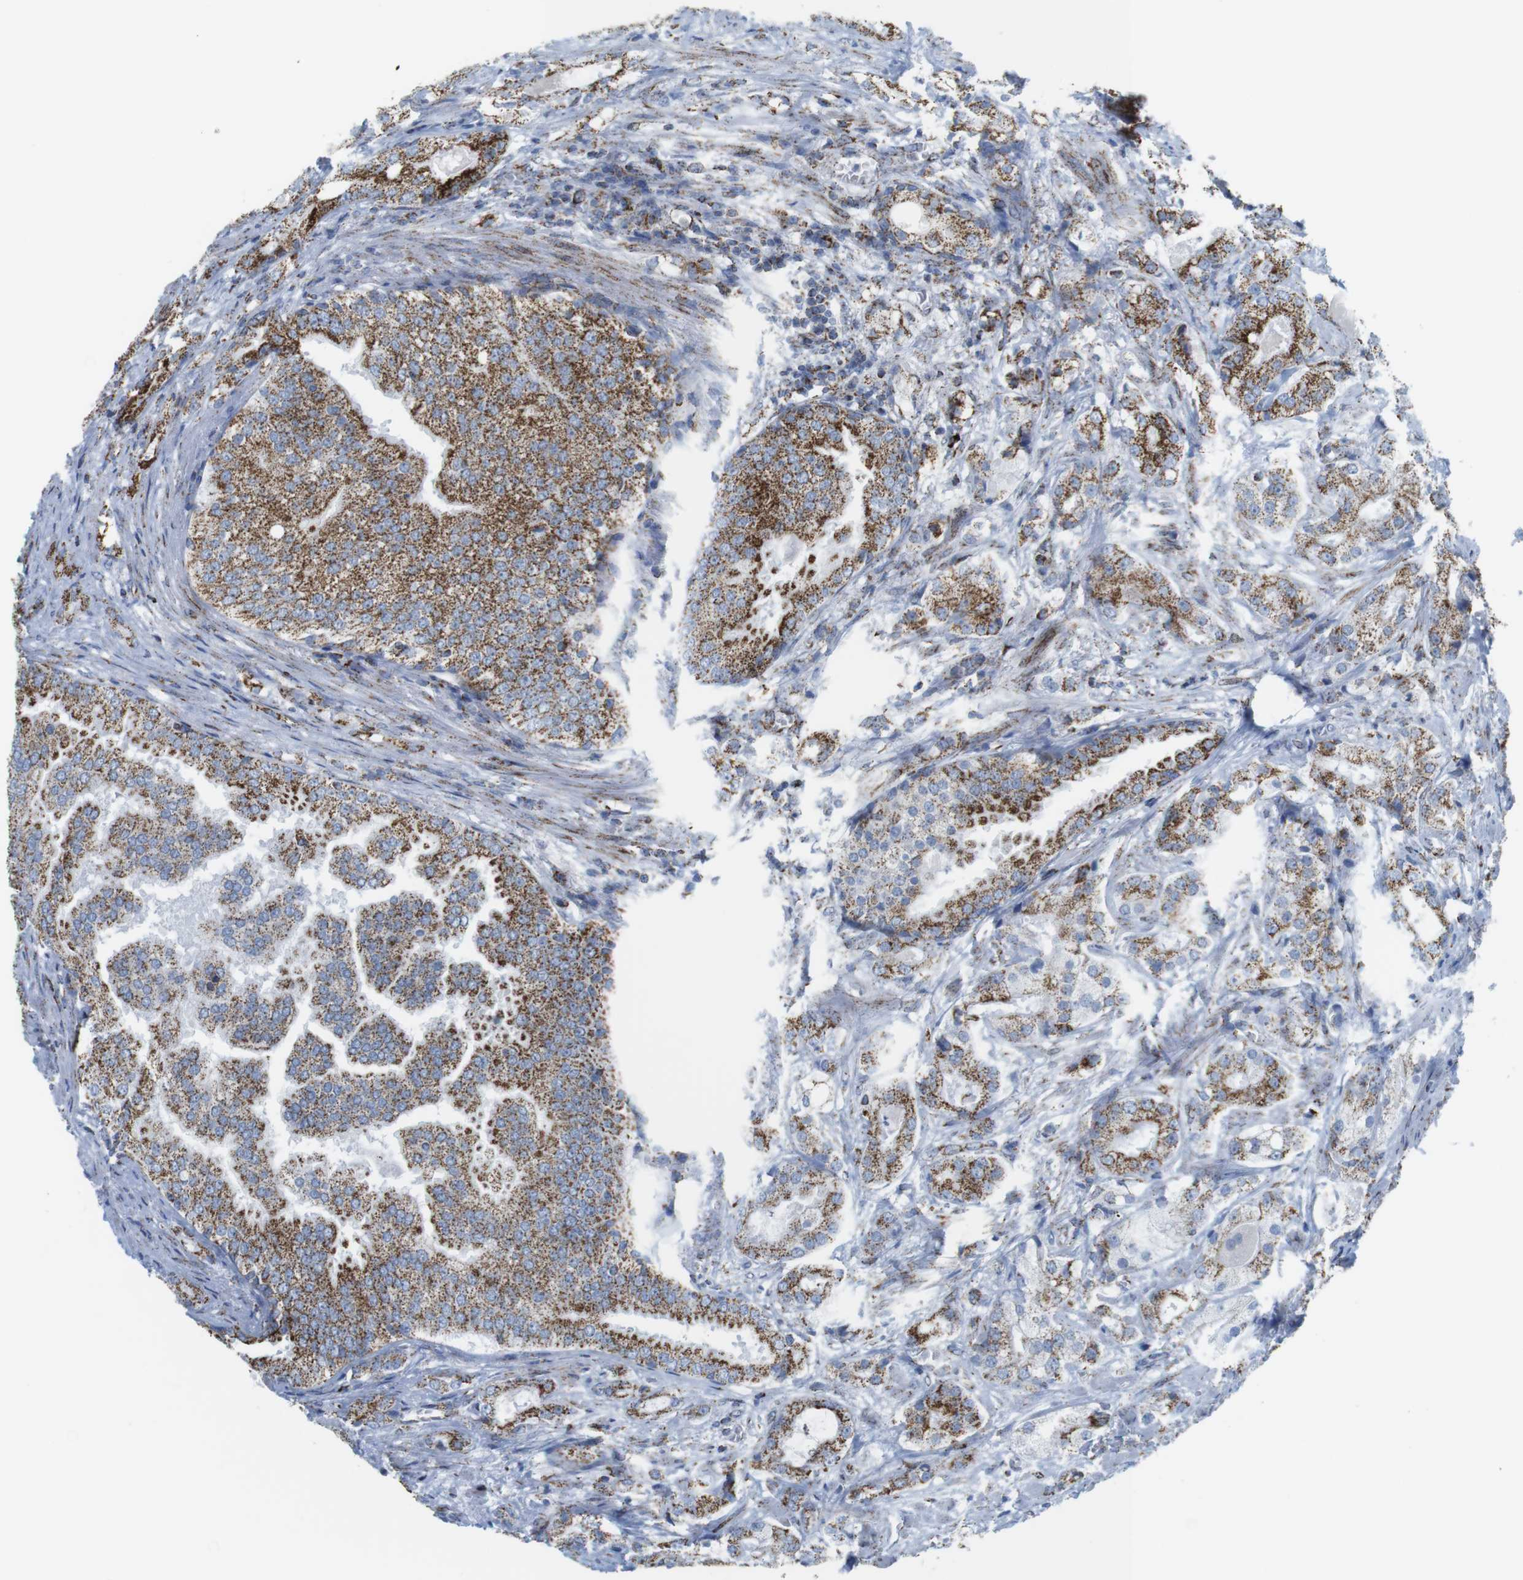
{"staining": {"intensity": "moderate", "quantity": ">75%", "location": "cytoplasmic/membranous"}, "tissue": "prostate cancer", "cell_type": "Tumor cells", "image_type": "cancer", "snomed": [{"axis": "morphology", "description": "Adenocarcinoma, High grade"}, {"axis": "topography", "description": "Prostate"}], "caption": "A brown stain highlights moderate cytoplasmic/membranous staining of a protein in prostate high-grade adenocarcinoma tumor cells.", "gene": "ATP5PO", "patient": {"sex": "male", "age": 64}}